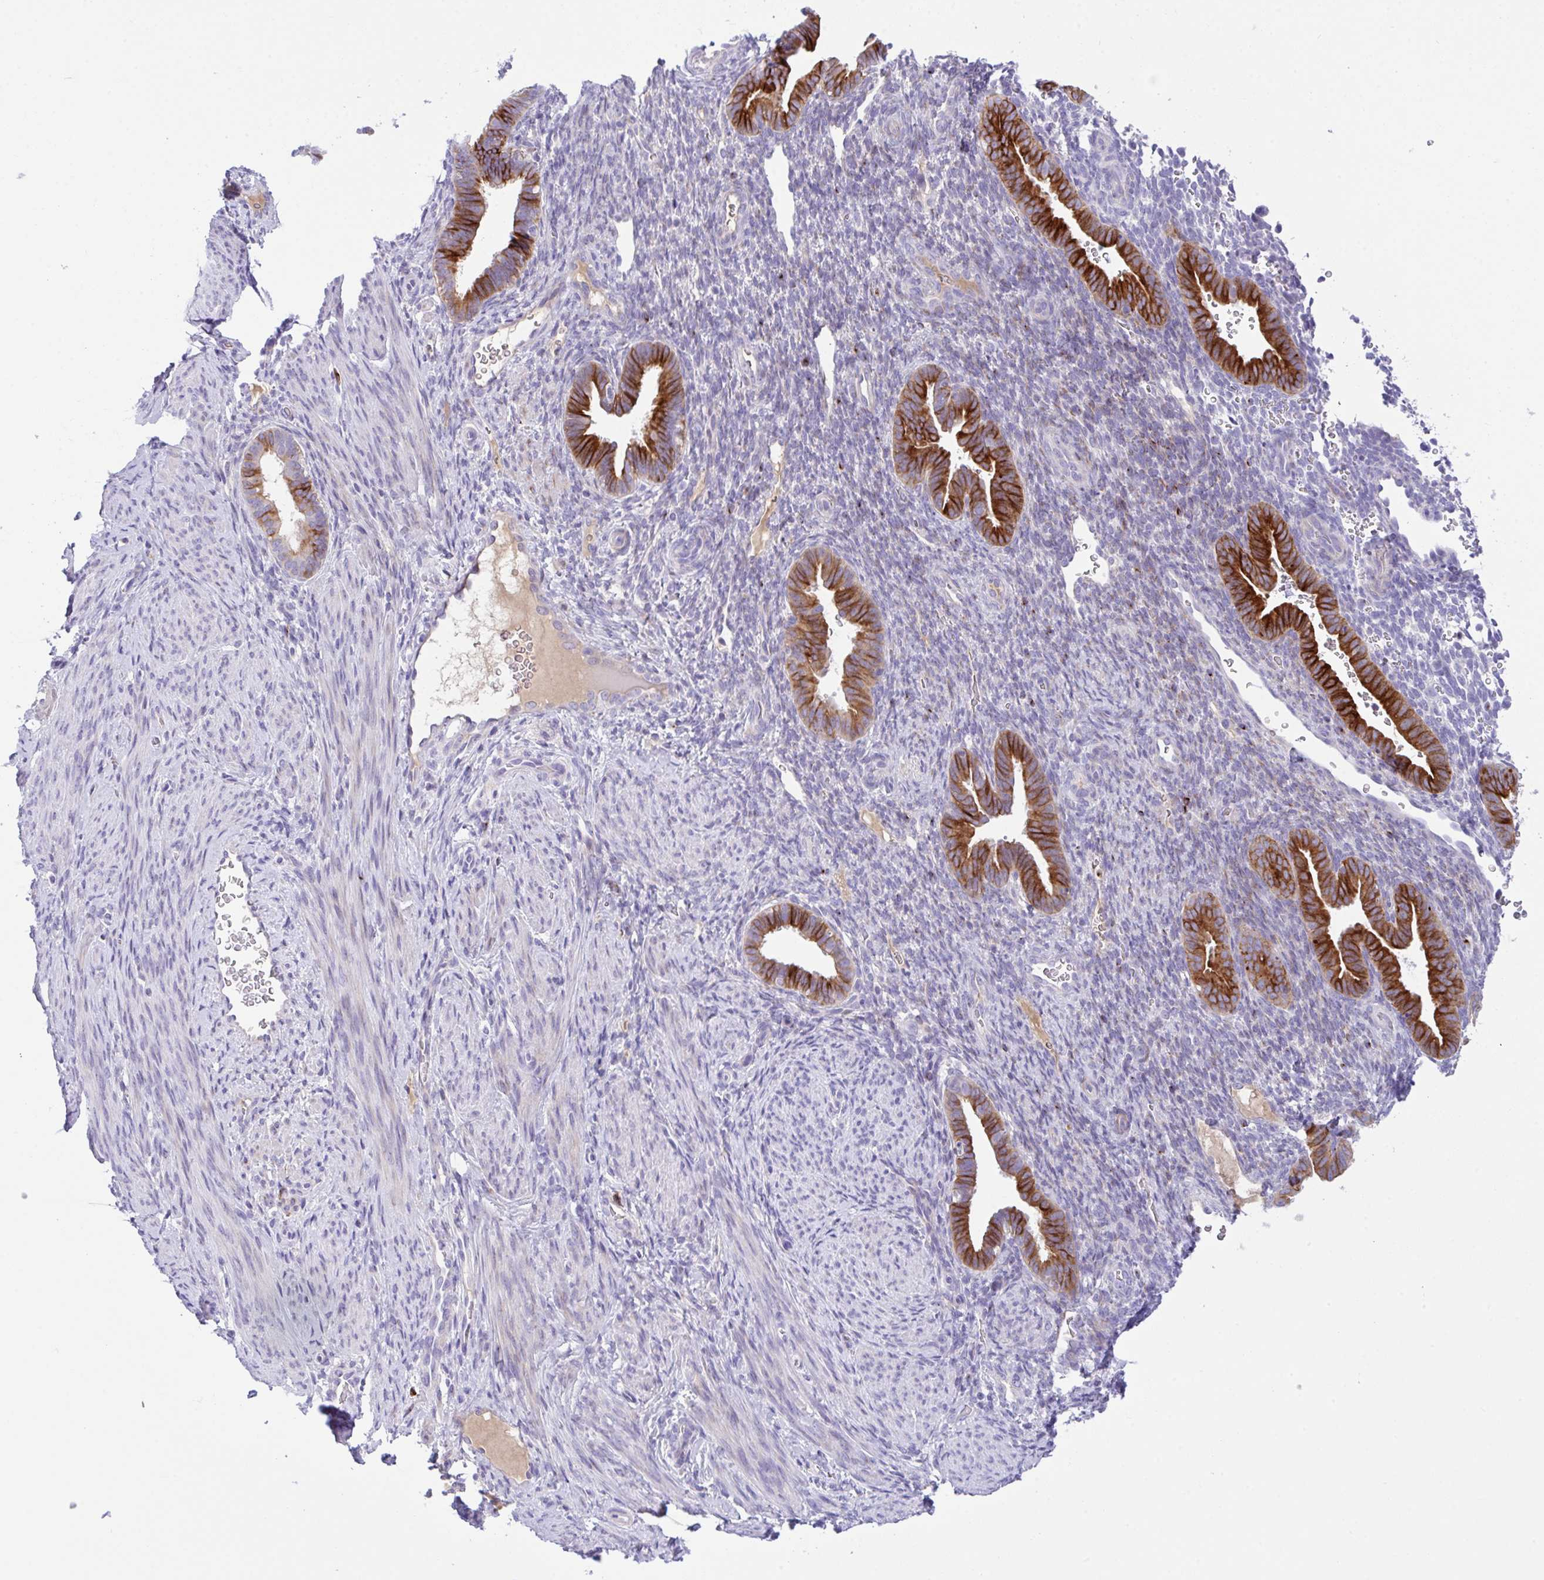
{"staining": {"intensity": "weak", "quantity": "<25%", "location": "cytoplasmic/membranous"}, "tissue": "endometrium", "cell_type": "Cells in endometrial stroma", "image_type": "normal", "snomed": [{"axis": "morphology", "description": "Normal tissue, NOS"}, {"axis": "topography", "description": "Endometrium"}], "caption": "Immunohistochemistry micrograph of unremarkable endometrium: human endometrium stained with DAB (3,3'-diaminobenzidine) exhibits no significant protein staining in cells in endometrial stroma.", "gene": "FBXL20", "patient": {"sex": "female", "age": 34}}